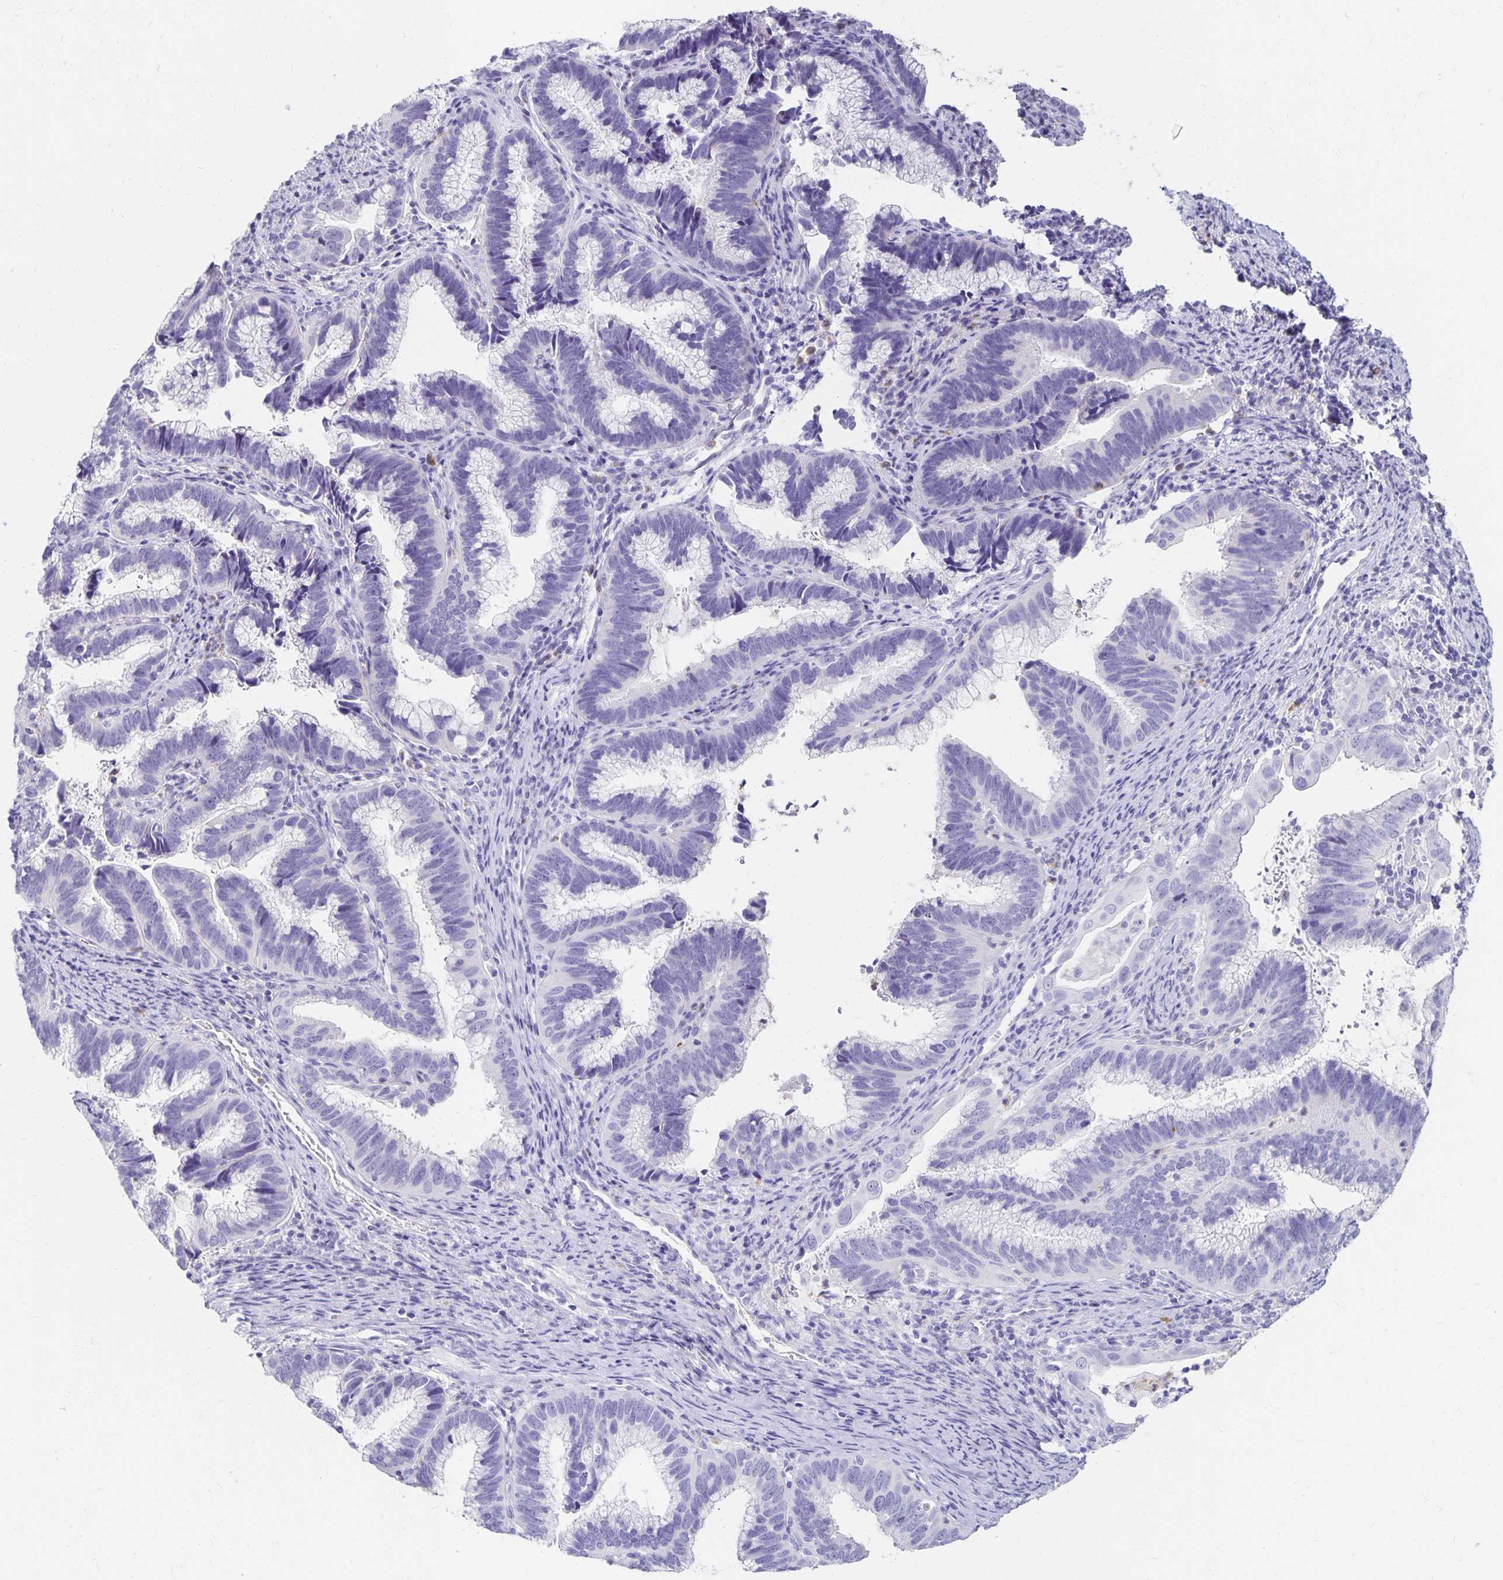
{"staining": {"intensity": "negative", "quantity": "none", "location": "none"}, "tissue": "cervical cancer", "cell_type": "Tumor cells", "image_type": "cancer", "snomed": [{"axis": "morphology", "description": "Adenocarcinoma, NOS"}, {"axis": "topography", "description": "Cervix"}], "caption": "Immunohistochemistry of human adenocarcinoma (cervical) exhibits no positivity in tumor cells.", "gene": "DYNLT4", "patient": {"sex": "female", "age": 61}}